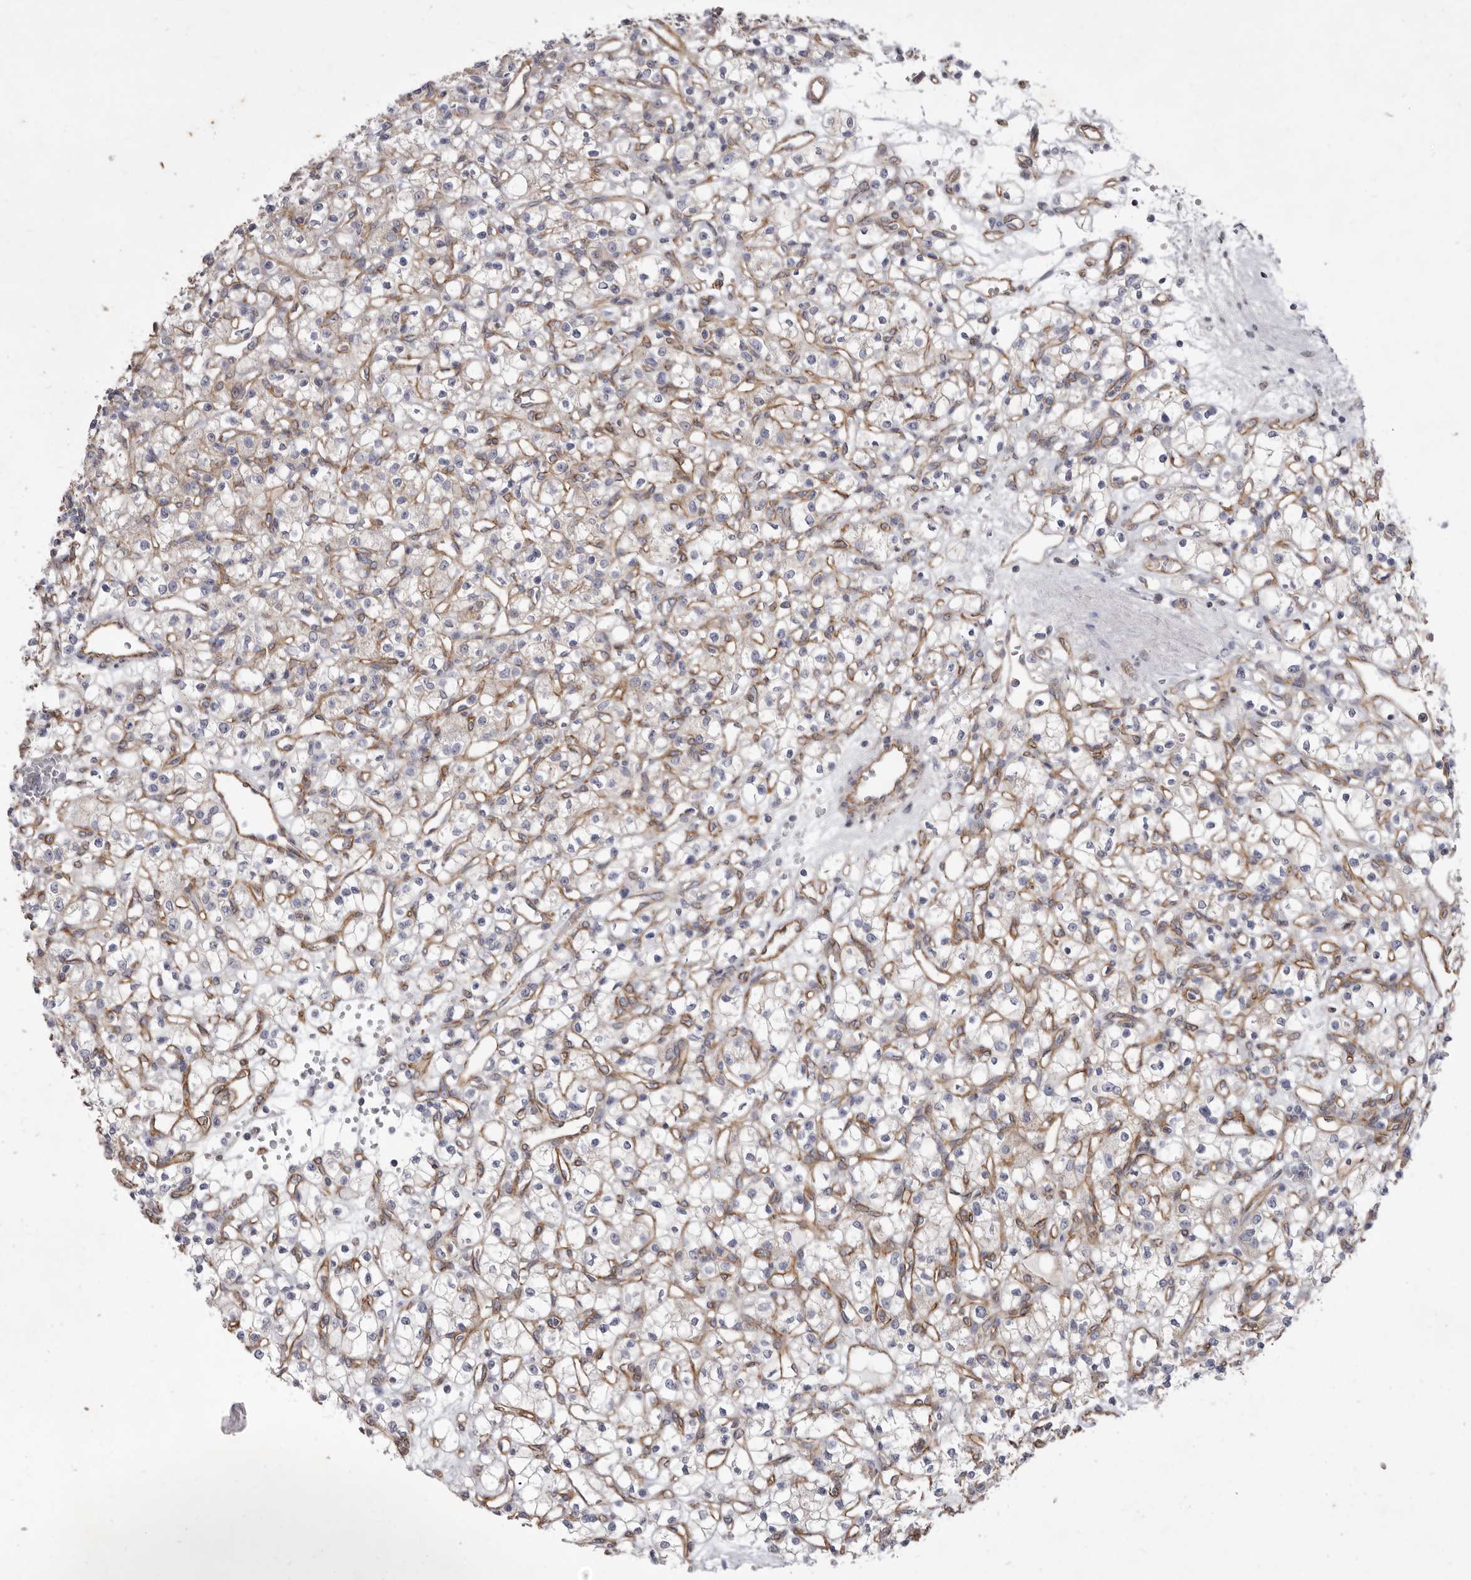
{"staining": {"intensity": "negative", "quantity": "none", "location": "none"}, "tissue": "renal cancer", "cell_type": "Tumor cells", "image_type": "cancer", "snomed": [{"axis": "morphology", "description": "Adenocarcinoma, NOS"}, {"axis": "topography", "description": "Kidney"}], "caption": "The immunohistochemistry histopathology image has no significant staining in tumor cells of adenocarcinoma (renal) tissue. (DAB (3,3'-diaminobenzidine) immunohistochemistry (IHC) visualized using brightfield microscopy, high magnification).", "gene": "P2RX6", "patient": {"sex": "female", "age": 59}}